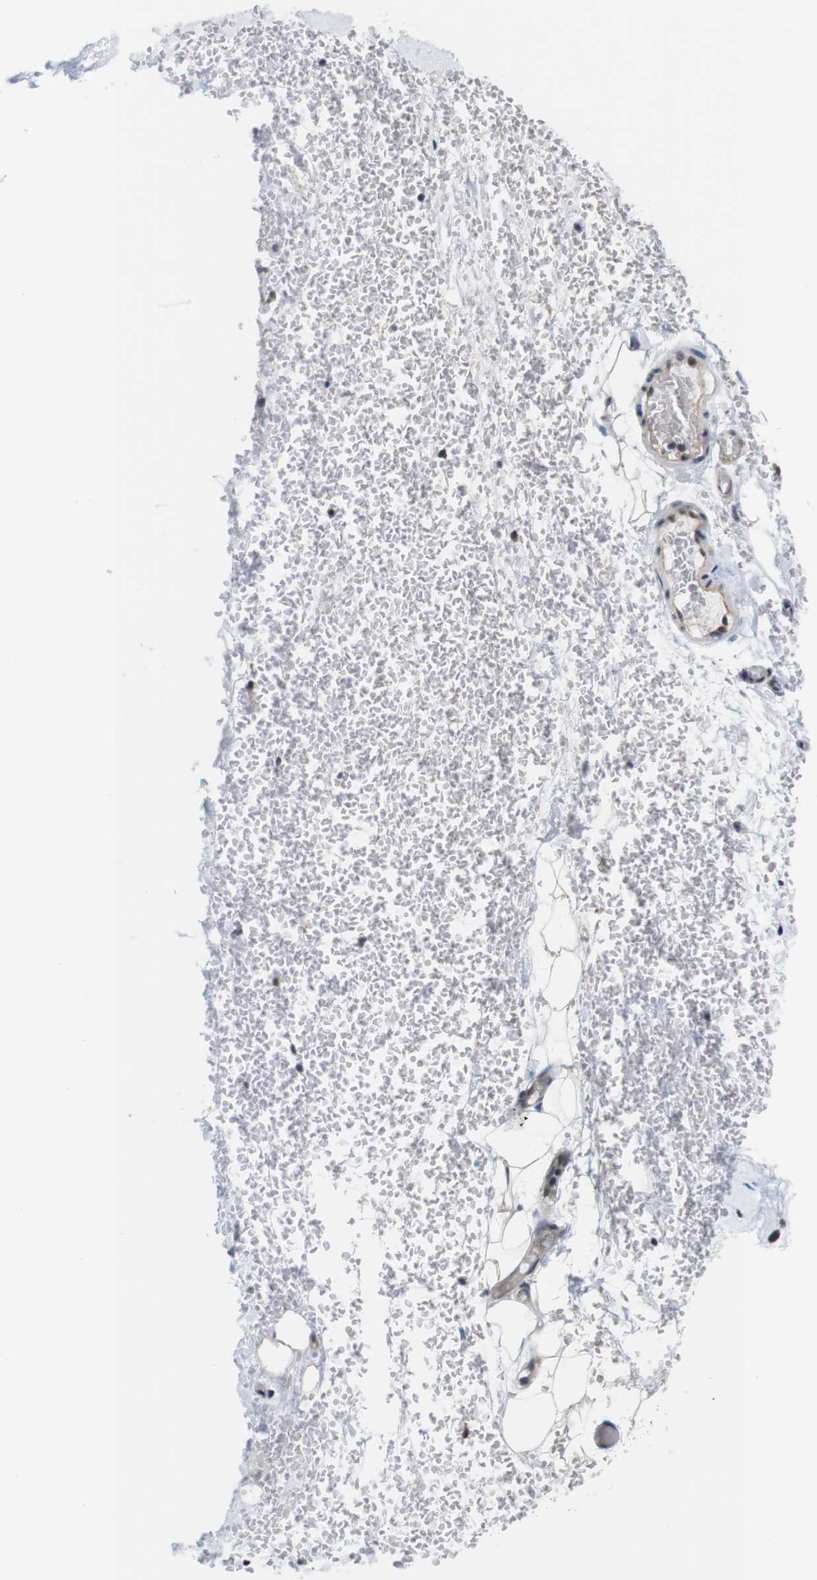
{"staining": {"intensity": "moderate", "quantity": ">75%", "location": "nuclear"}, "tissue": "adipose tissue", "cell_type": "Adipocytes", "image_type": "normal", "snomed": [{"axis": "morphology", "description": "Normal tissue, NOS"}, {"axis": "morphology", "description": "Adenocarcinoma, NOS"}, {"axis": "topography", "description": "Esophagus"}], "caption": "Adipocytes display medium levels of moderate nuclear staining in approximately >75% of cells in normal adipose tissue.", "gene": "PNMA8A", "patient": {"sex": "male", "age": 62}}